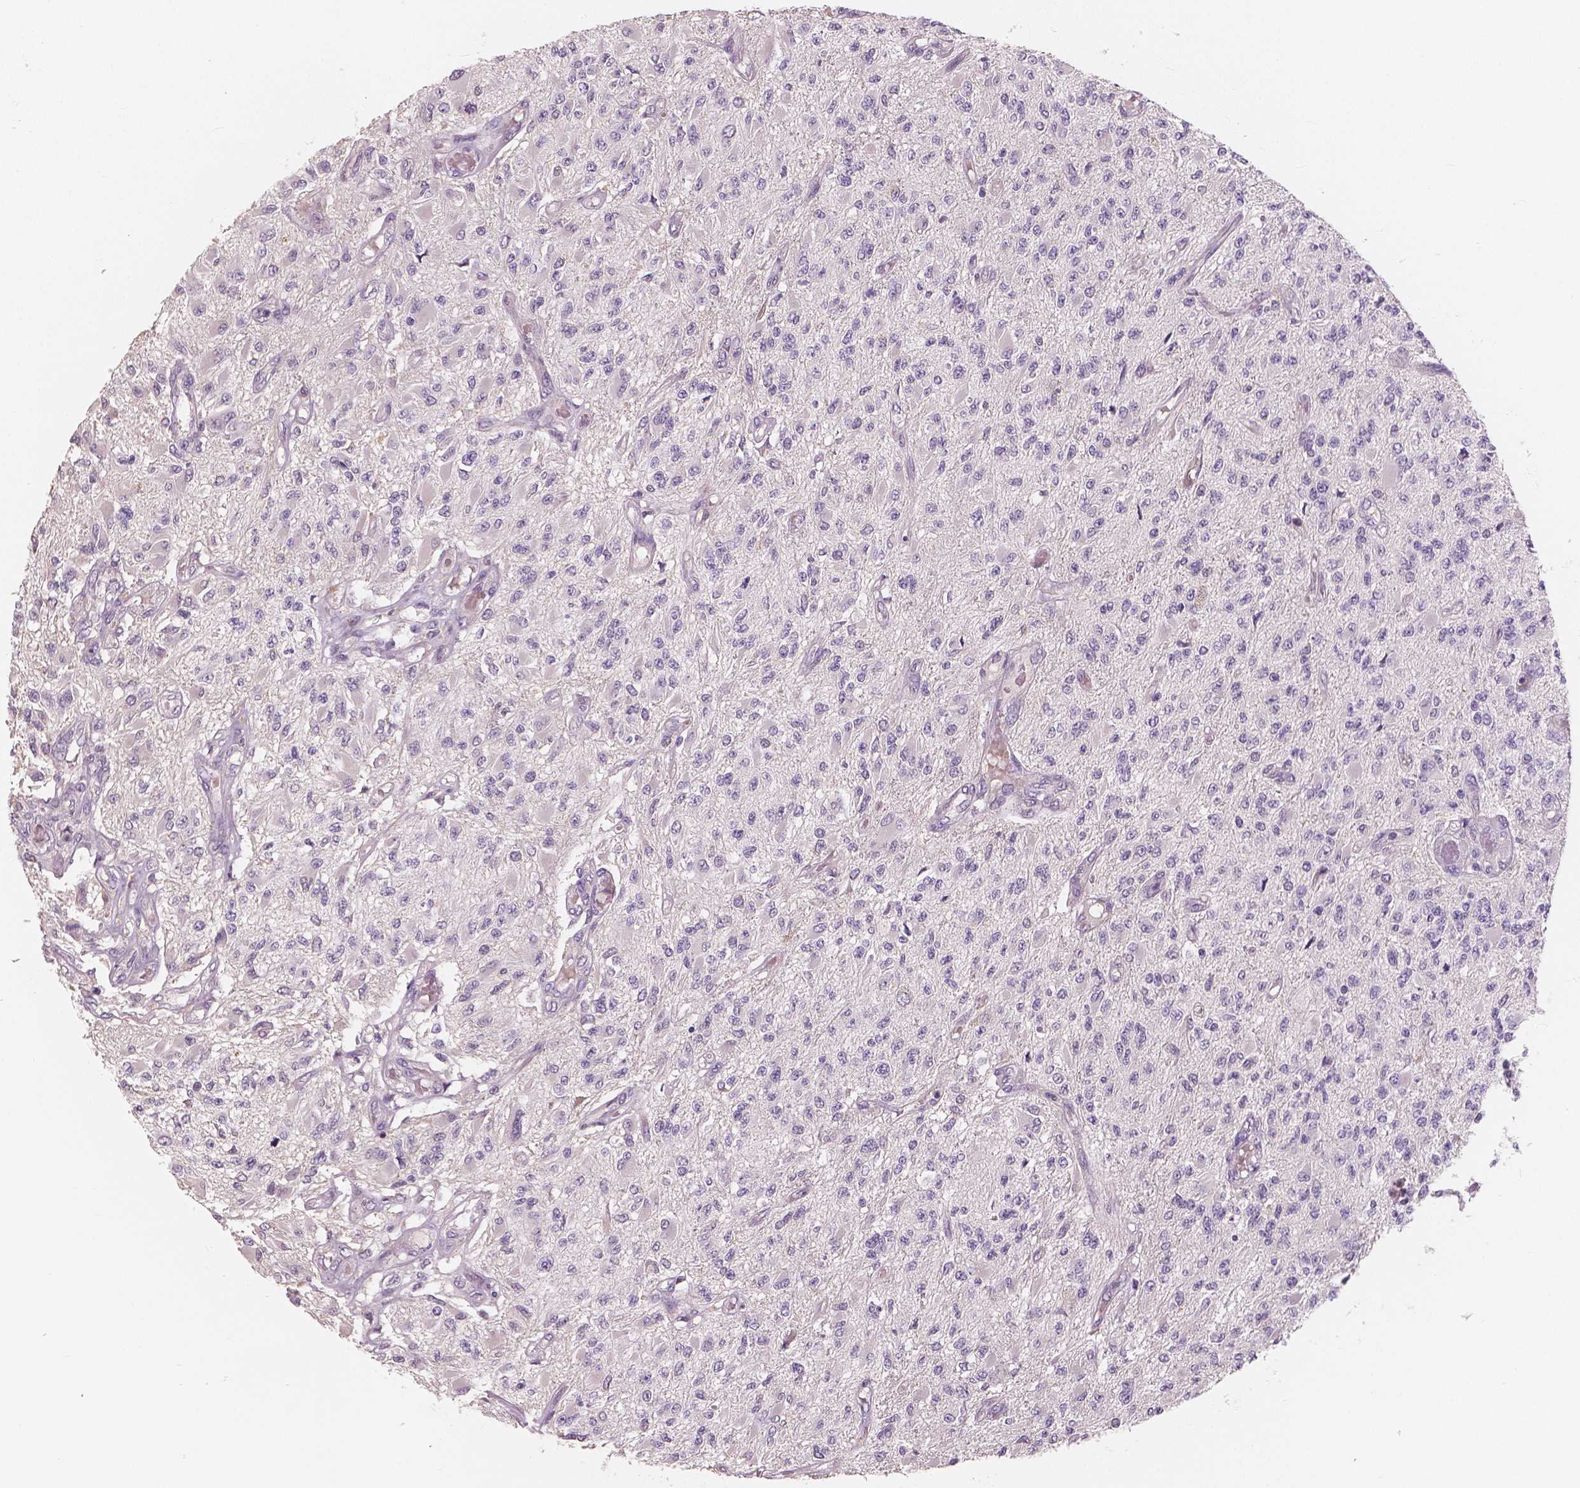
{"staining": {"intensity": "negative", "quantity": "none", "location": "none"}, "tissue": "glioma", "cell_type": "Tumor cells", "image_type": "cancer", "snomed": [{"axis": "morphology", "description": "Glioma, malignant, High grade"}, {"axis": "topography", "description": "Brain"}], "caption": "This is a micrograph of IHC staining of glioma, which shows no staining in tumor cells. (DAB (3,3'-diaminobenzidine) immunohistochemistry visualized using brightfield microscopy, high magnification).", "gene": "RNASE7", "patient": {"sex": "female", "age": 63}}